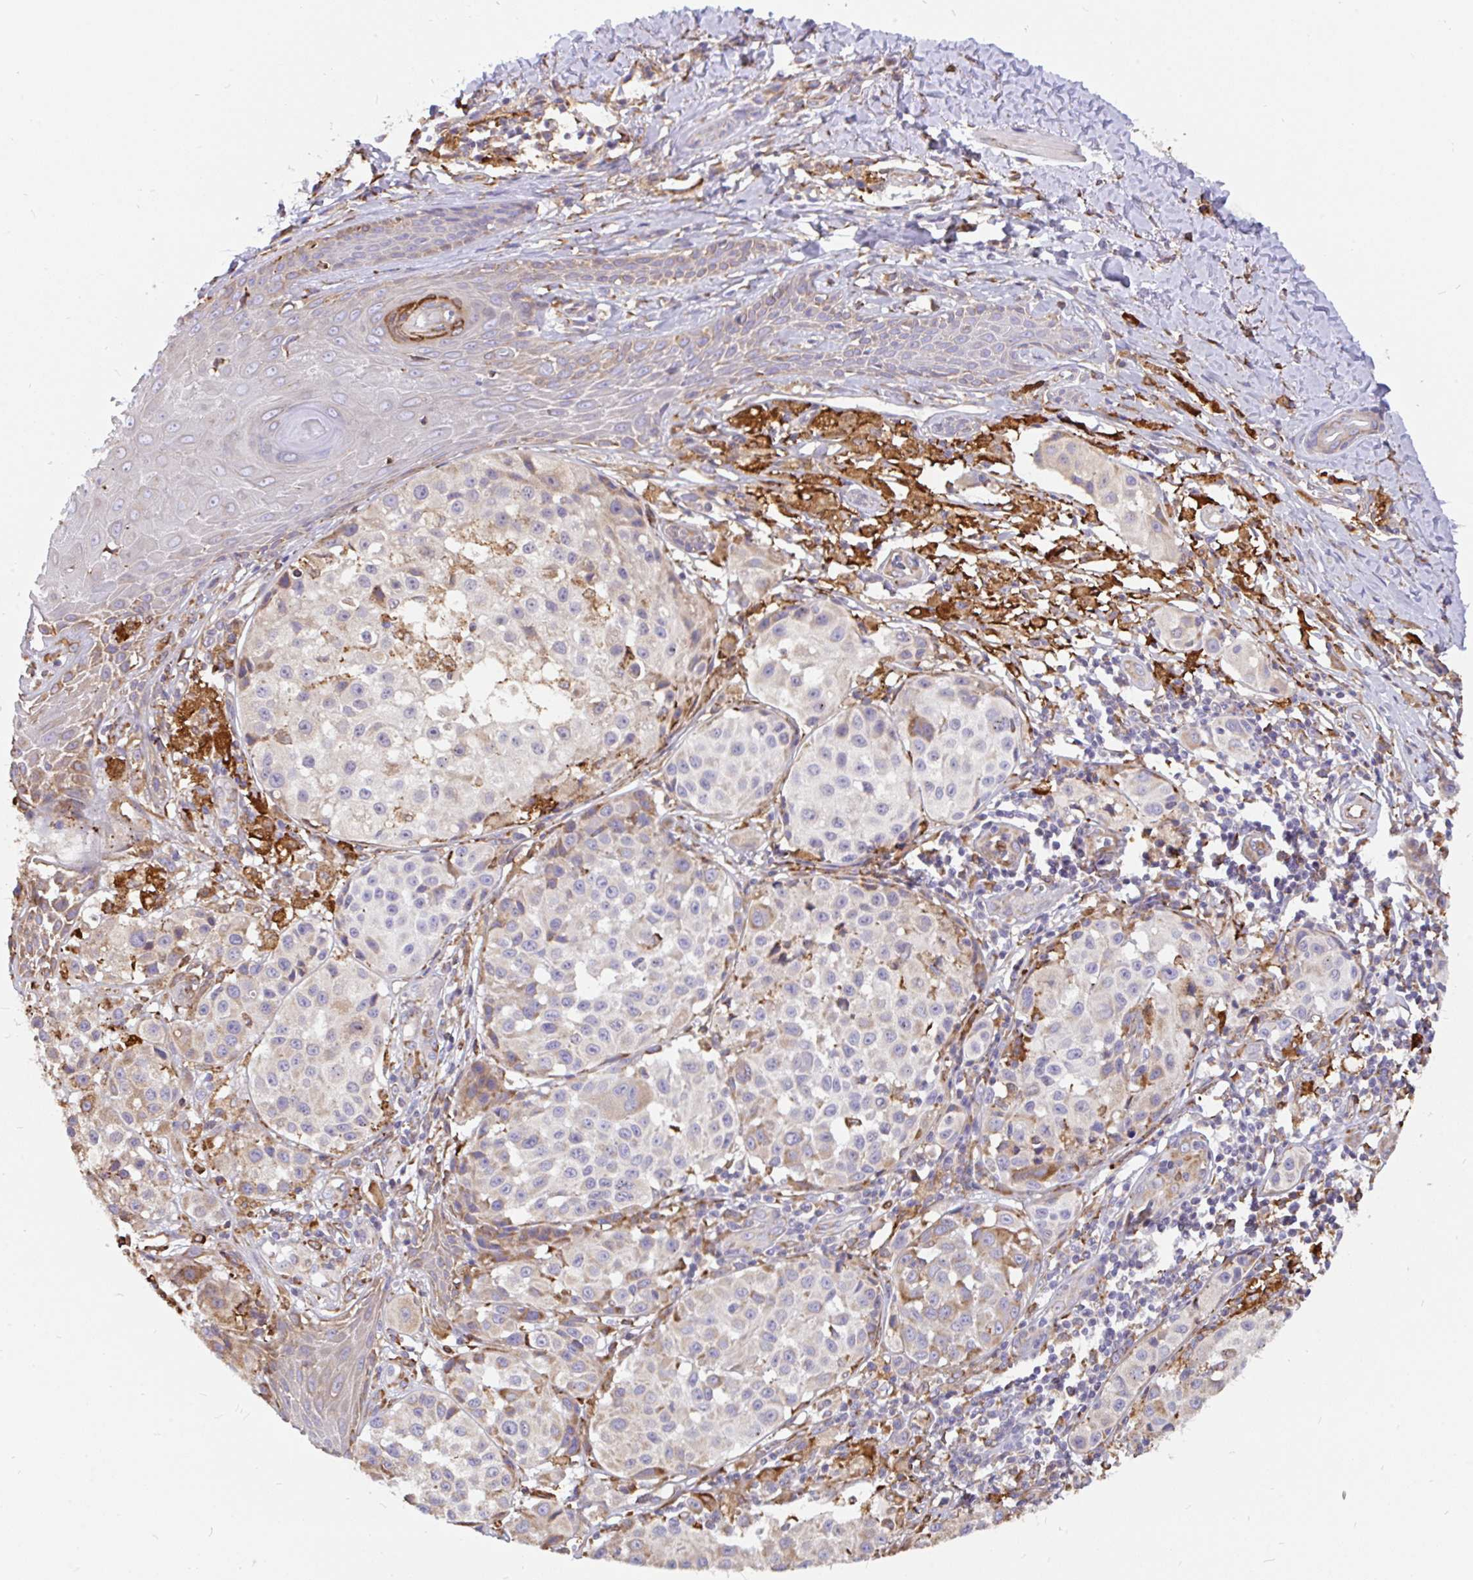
{"staining": {"intensity": "weak", "quantity": "<25%", "location": "cytoplasmic/membranous"}, "tissue": "melanoma", "cell_type": "Tumor cells", "image_type": "cancer", "snomed": [{"axis": "morphology", "description": "Malignant melanoma, NOS"}, {"axis": "topography", "description": "Skin"}], "caption": "Tumor cells show no significant positivity in malignant melanoma.", "gene": "EML5", "patient": {"sex": "male", "age": 39}}